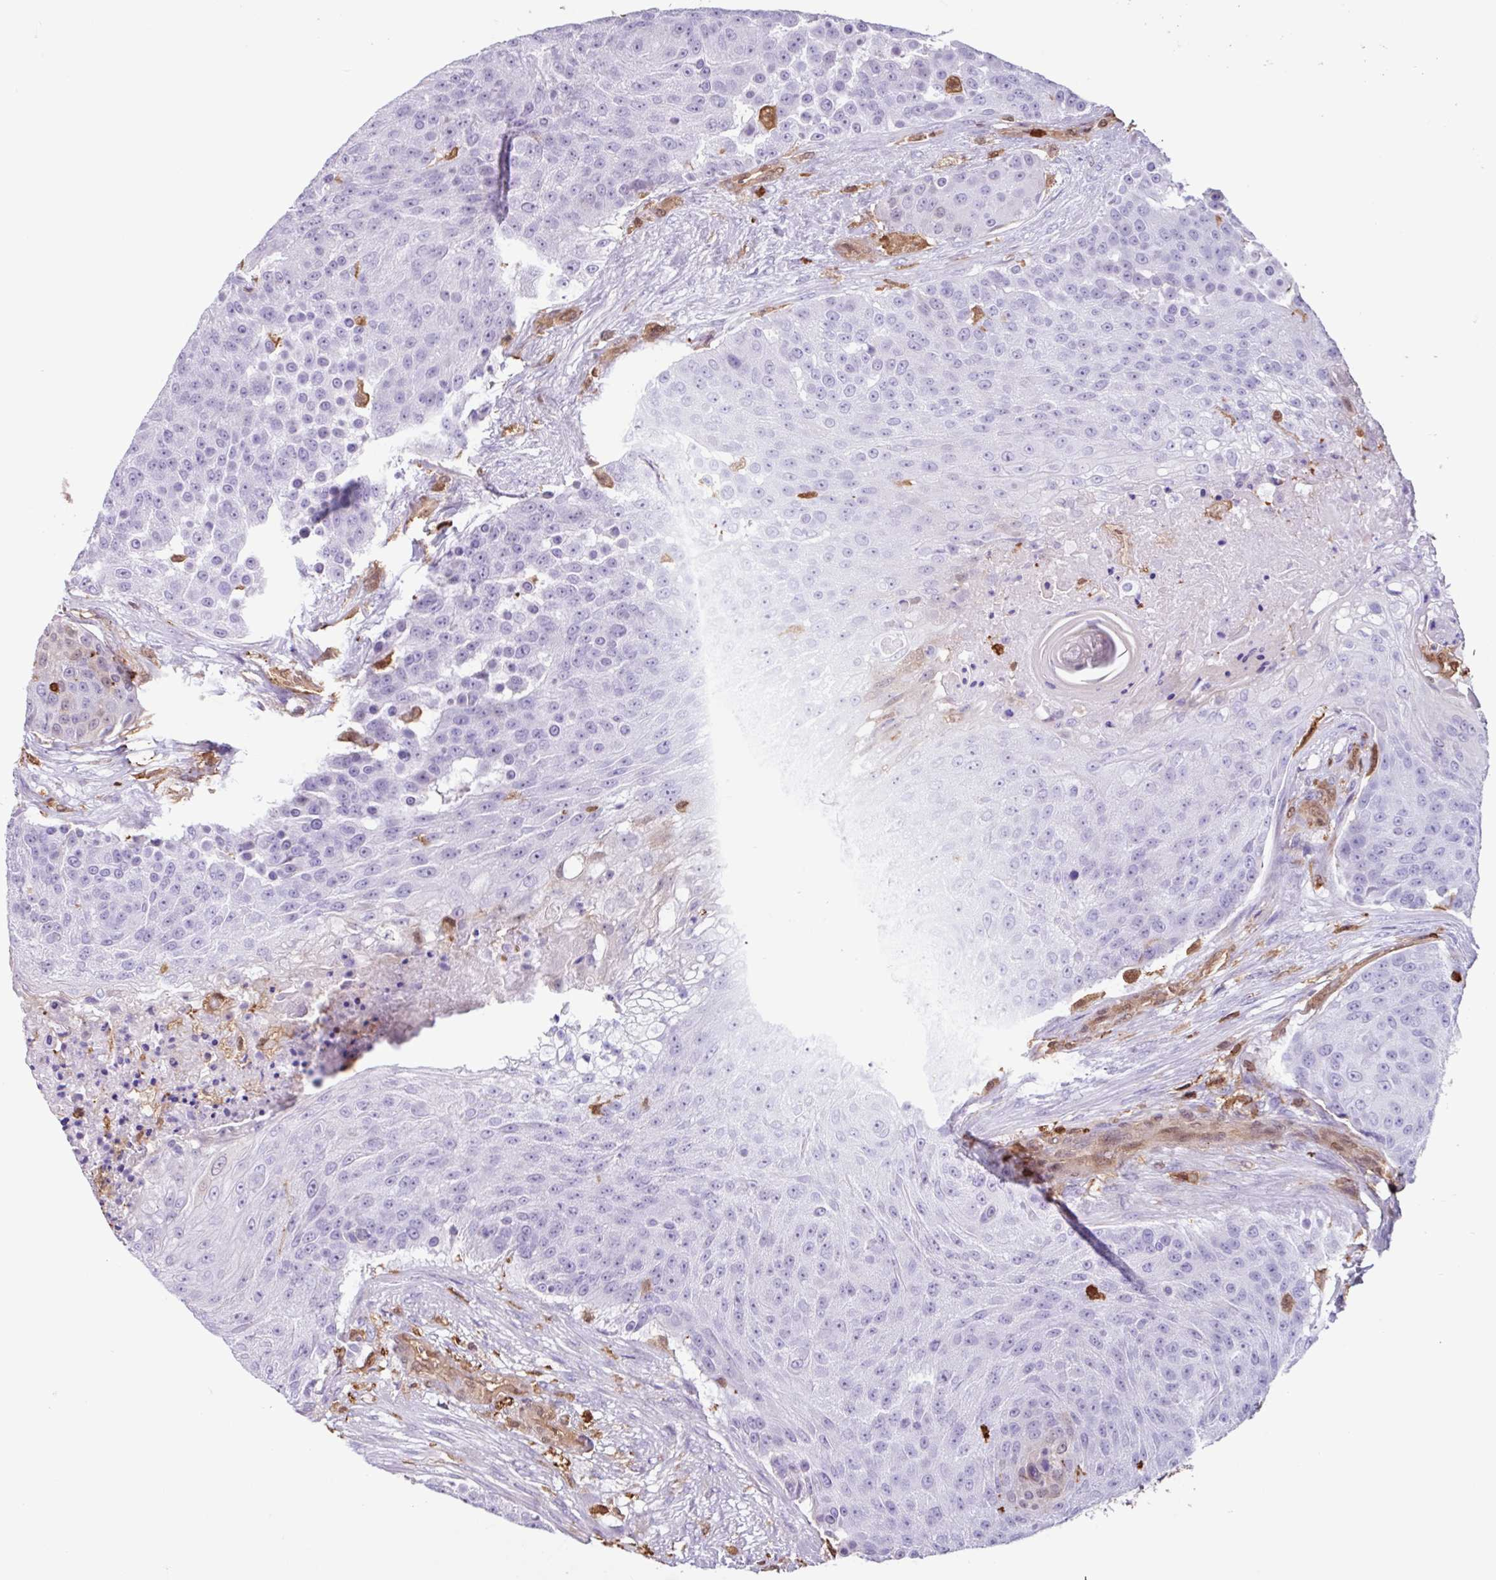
{"staining": {"intensity": "negative", "quantity": "none", "location": "none"}, "tissue": "urothelial cancer", "cell_type": "Tumor cells", "image_type": "cancer", "snomed": [{"axis": "morphology", "description": "Urothelial carcinoma, High grade"}, {"axis": "topography", "description": "Urinary bladder"}], "caption": "IHC of human urothelial carcinoma (high-grade) reveals no expression in tumor cells.", "gene": "ARHGDIB", "patient": {"sex": "female", "age": 63}}